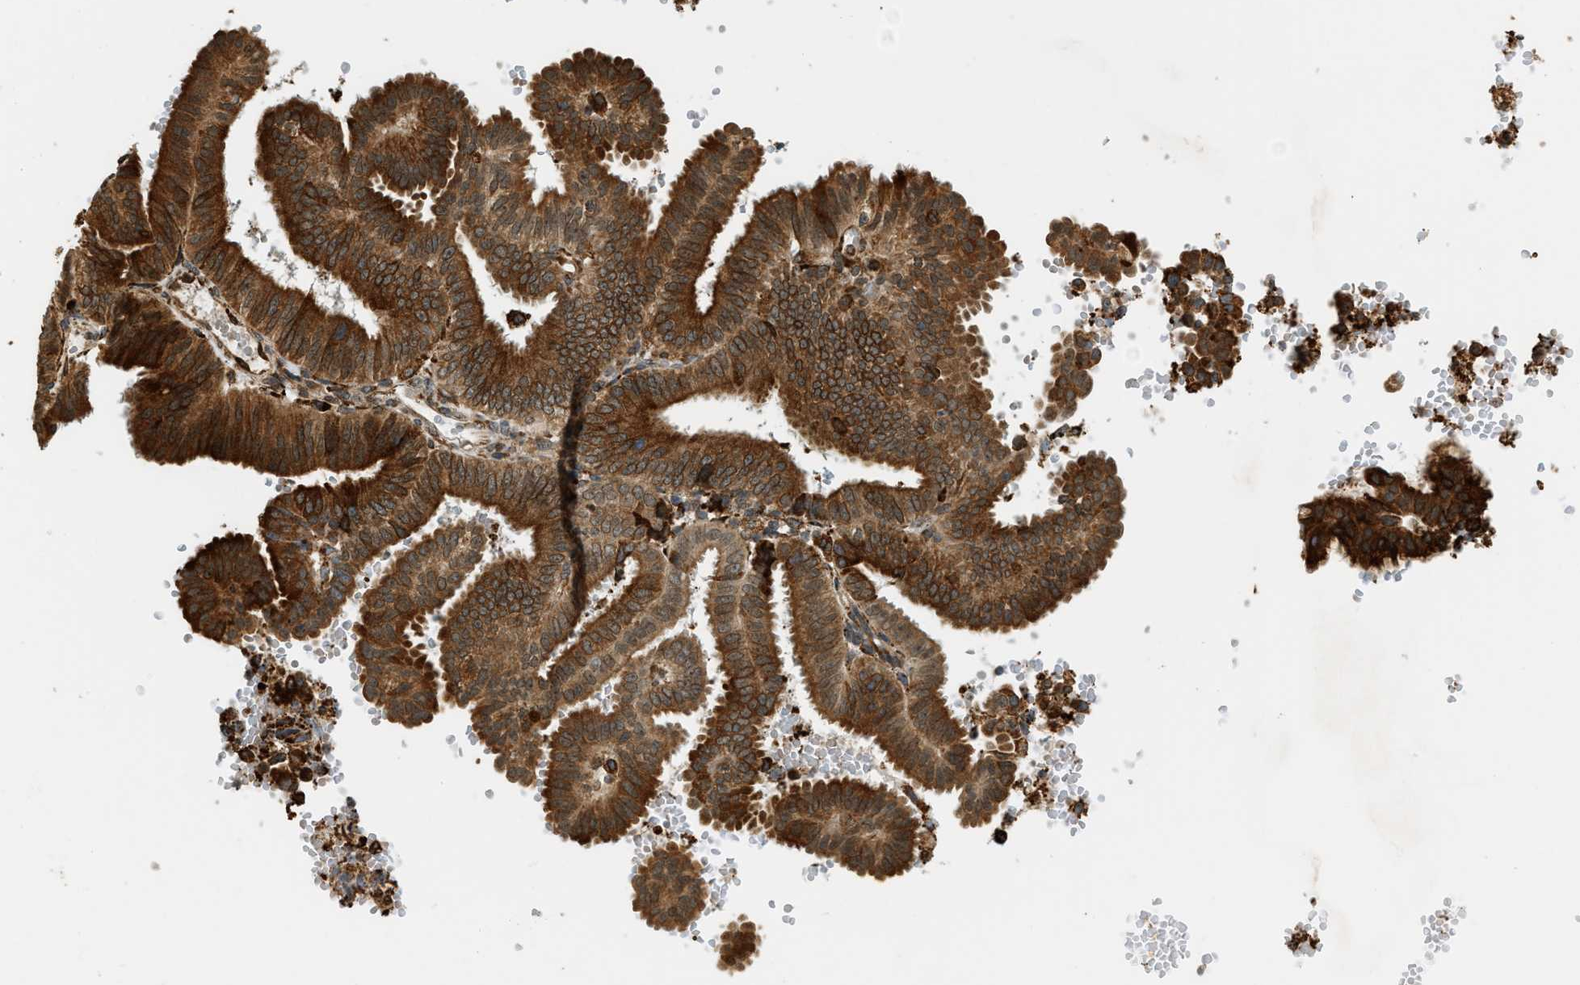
{"staining": {"intensity": "strong", "quantity": ">75%", "location": "cytoplasmic/membranous,nuclear"}, "tissue": "endometrial cancer", "cell_type": "Tumor cells", "image_type": "cancer", "snomed": [{"axis": "morphology", "description": "Adenocarcinoma, NOS"}, {"axis": "topography", "description": "Endometrium"}], "caption": "Immunohistochemistry (IHC) (DAB) staining of human adenocarcinoma (endometrial) shows strong cytoplasmic/membranous and nuclear protein staining in about >75% of tumor cells. The staining was performed using DAB (3,3'-diaminobenzidine), with brown indicating positive protein expression. Nuclei are stained blue with hematoxylin.", "gene": "SEMA4D", "patient": {"sex": "female", "age": 58}}